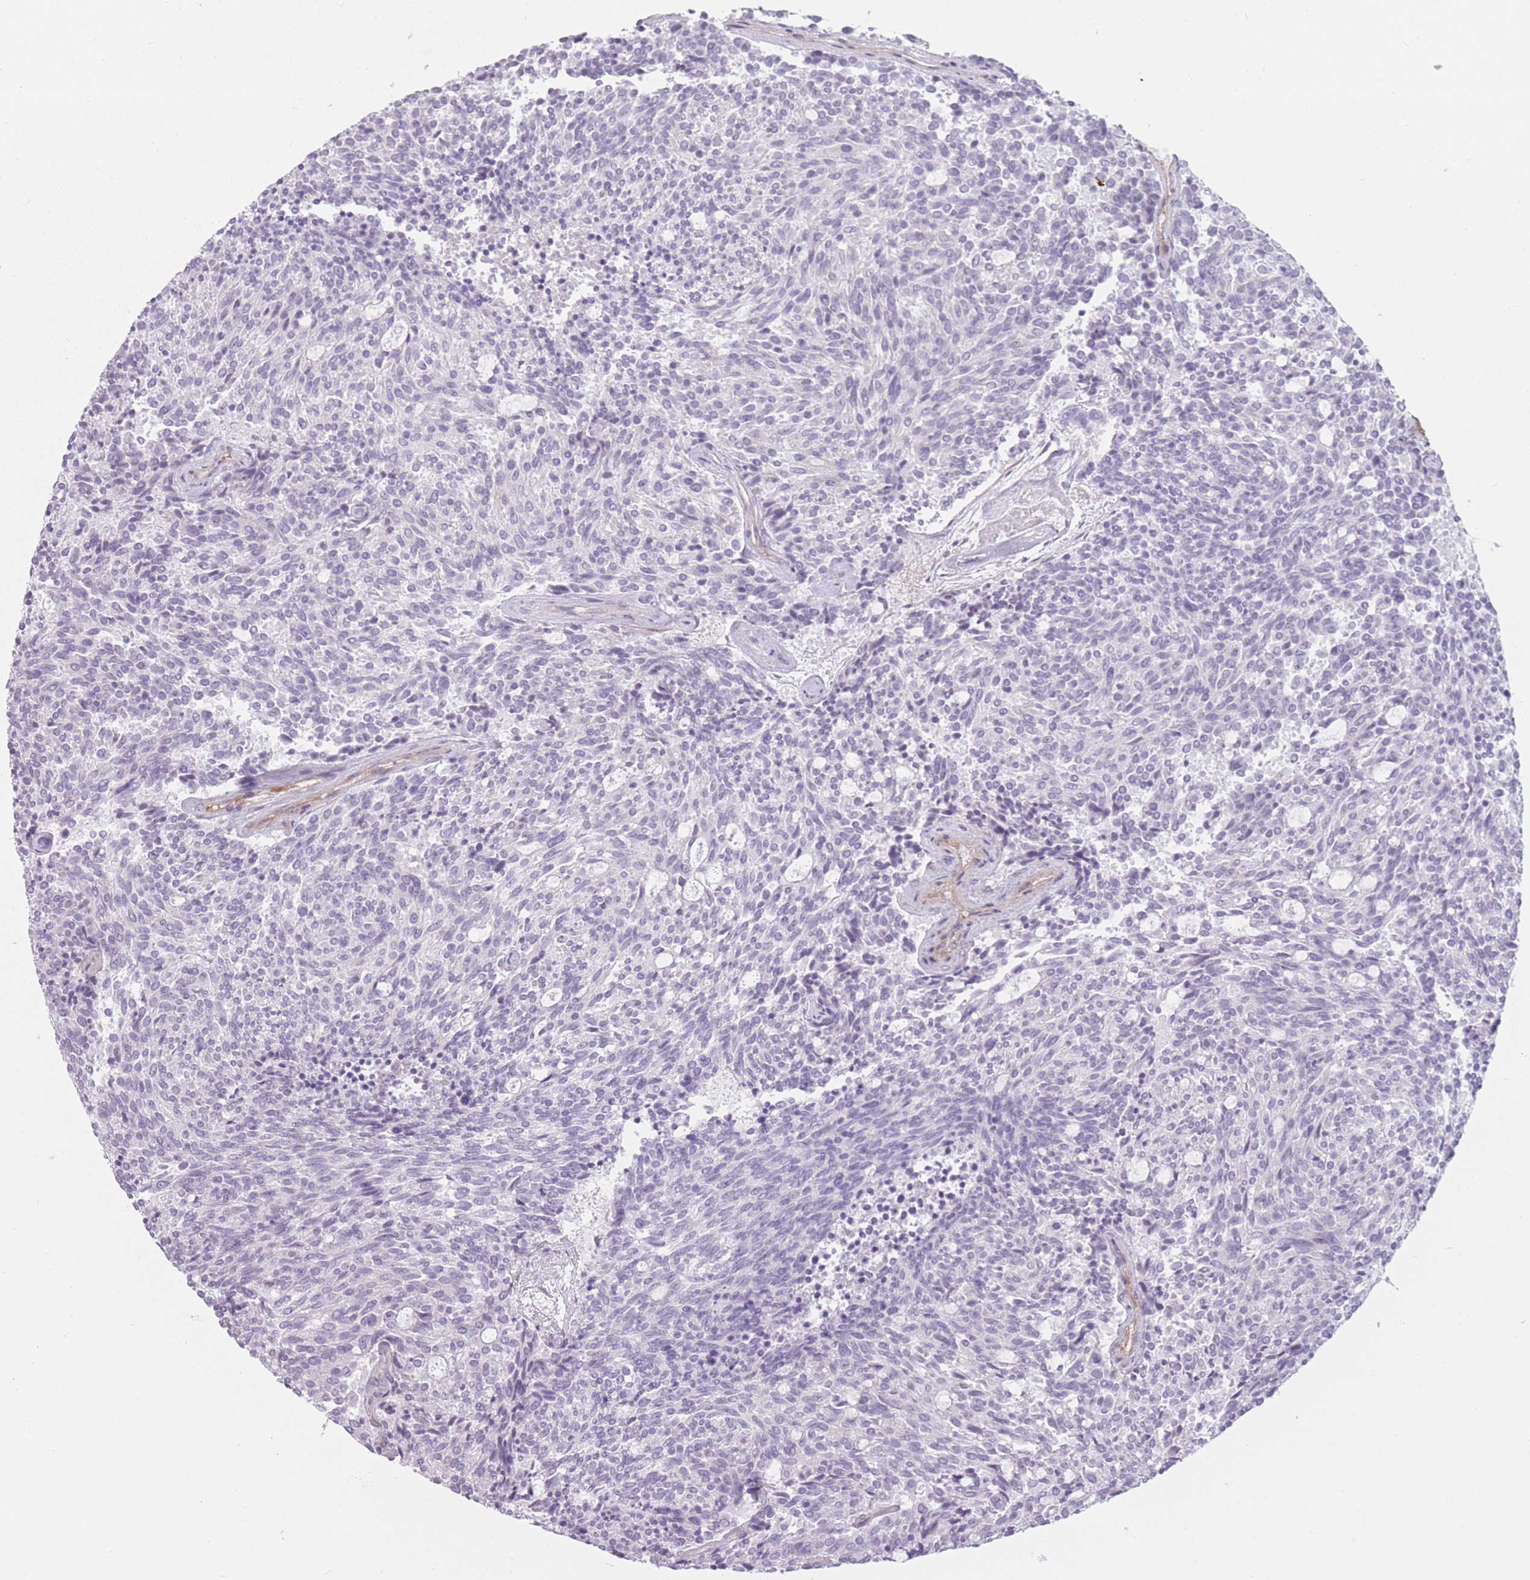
{"staining": {"intensity": "negative", "quantity": "none", "location": "none"}, "tissue": "carcinoid", "cell_type": "Tumor cells", "image_type": "cancer", "snomed": [{"axis": "morphology", "description": "Carcinoid, malignant, NOS"}, {"axis": "topography", "description": "Pancreas"}], "caption": "Protein analysis of carcinoid displays no significant positivity in tumor cells.", "gene": "PGRMC2", "patient": {"sex": "female", "age": 54}}